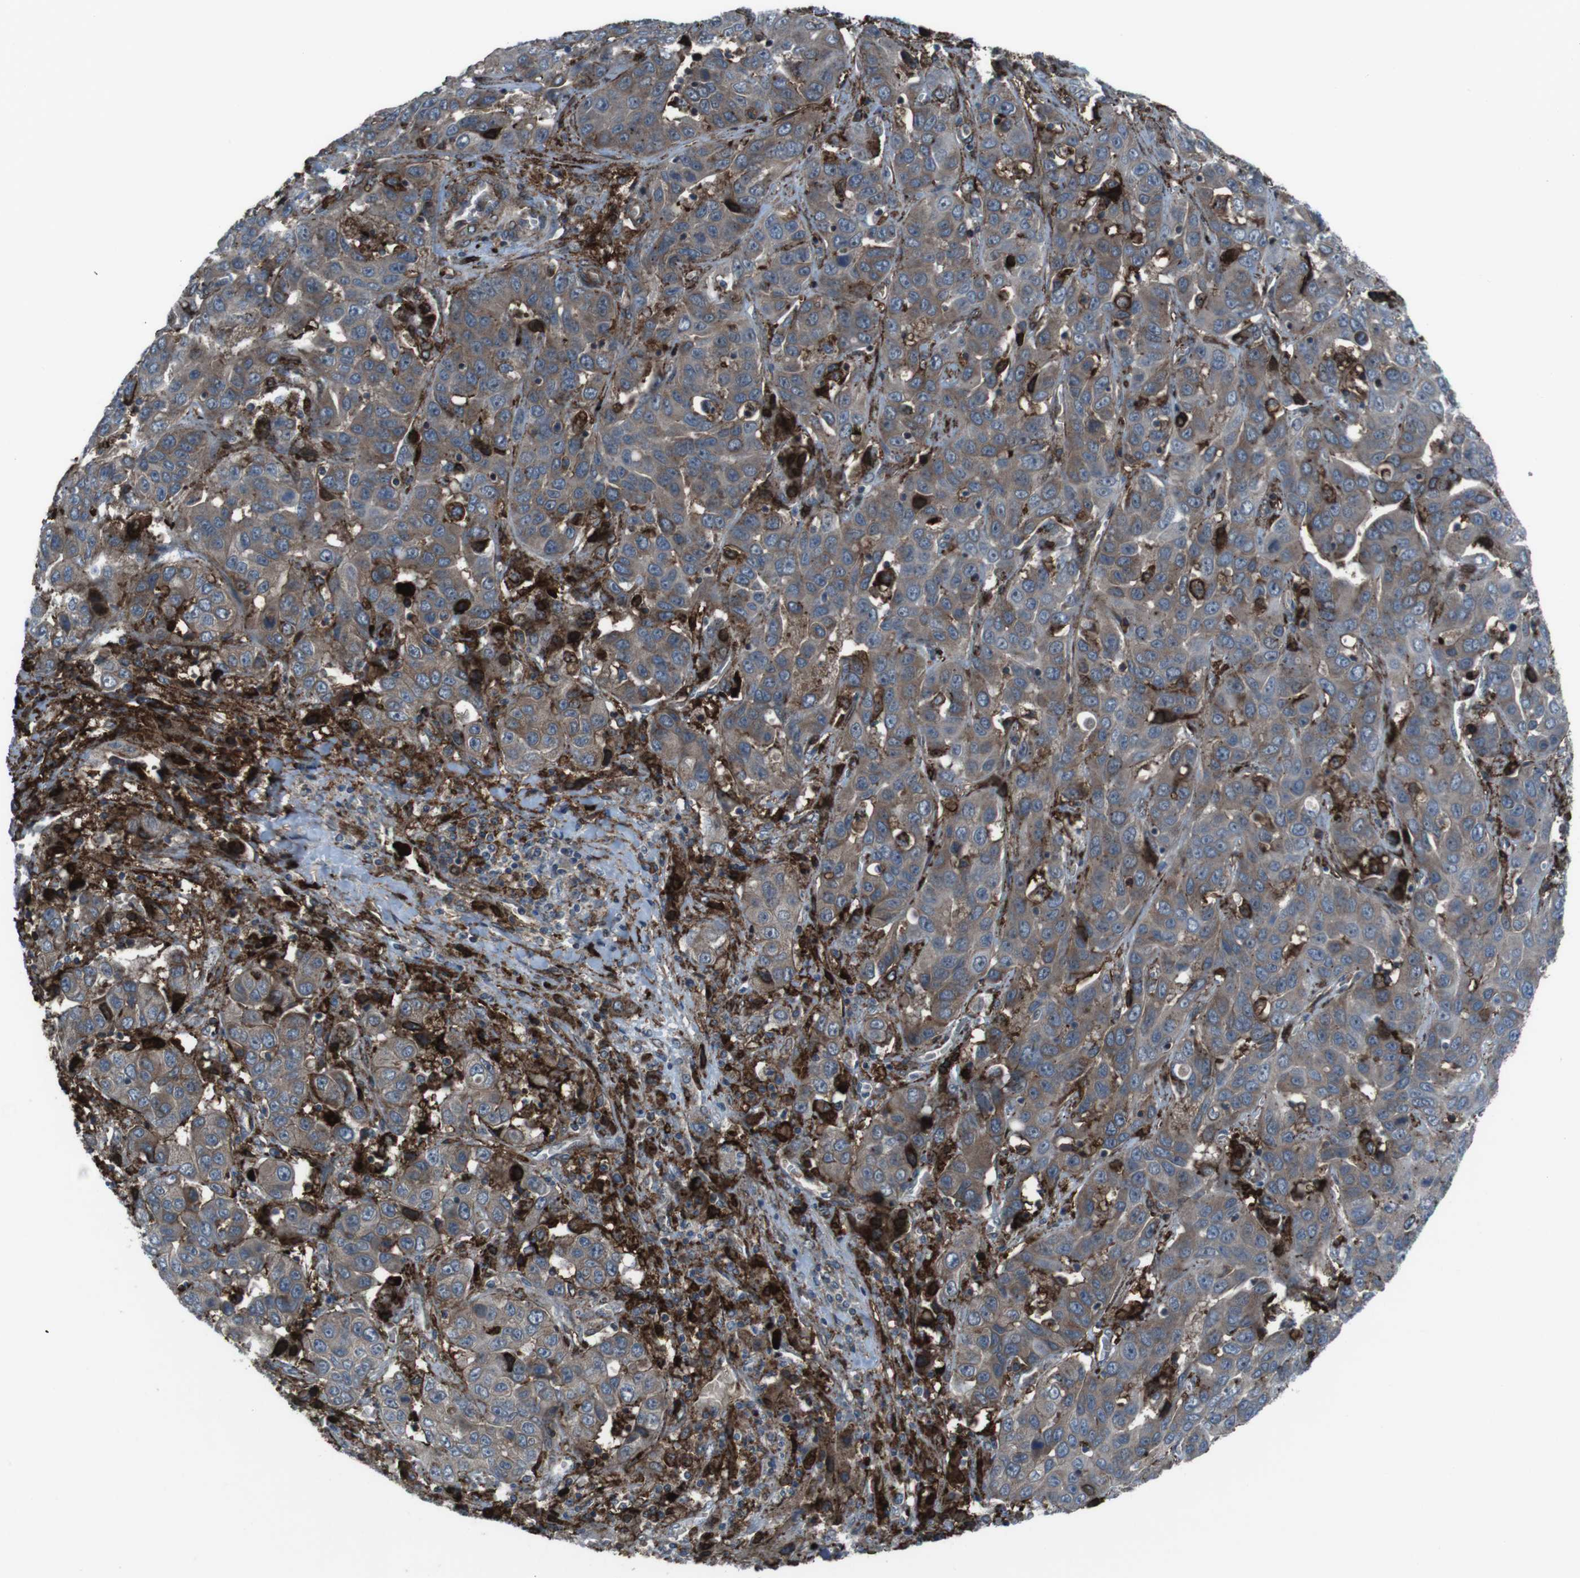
{"staining": {"intensity": "moderate", "quantity": ">75%", "location": "cytoplasmic/membranous"}, "tissue": "liver cancer", "cell_type": "Tumor cells", "image_type": "cancer", "snomed": [{"axis": "morphology", "description": "Cholangiocarcinoma"}, {"axis": "topography", "description": "Liver"}], "caption": "This is a photomicrograph of IHC staining of liver cholangiocarcinoma, which shows moderate staining in the cytoplasmic/membranous of tumor cells.", "gene": "GDF10", "patient": {"sex": "female", "age": 52}}